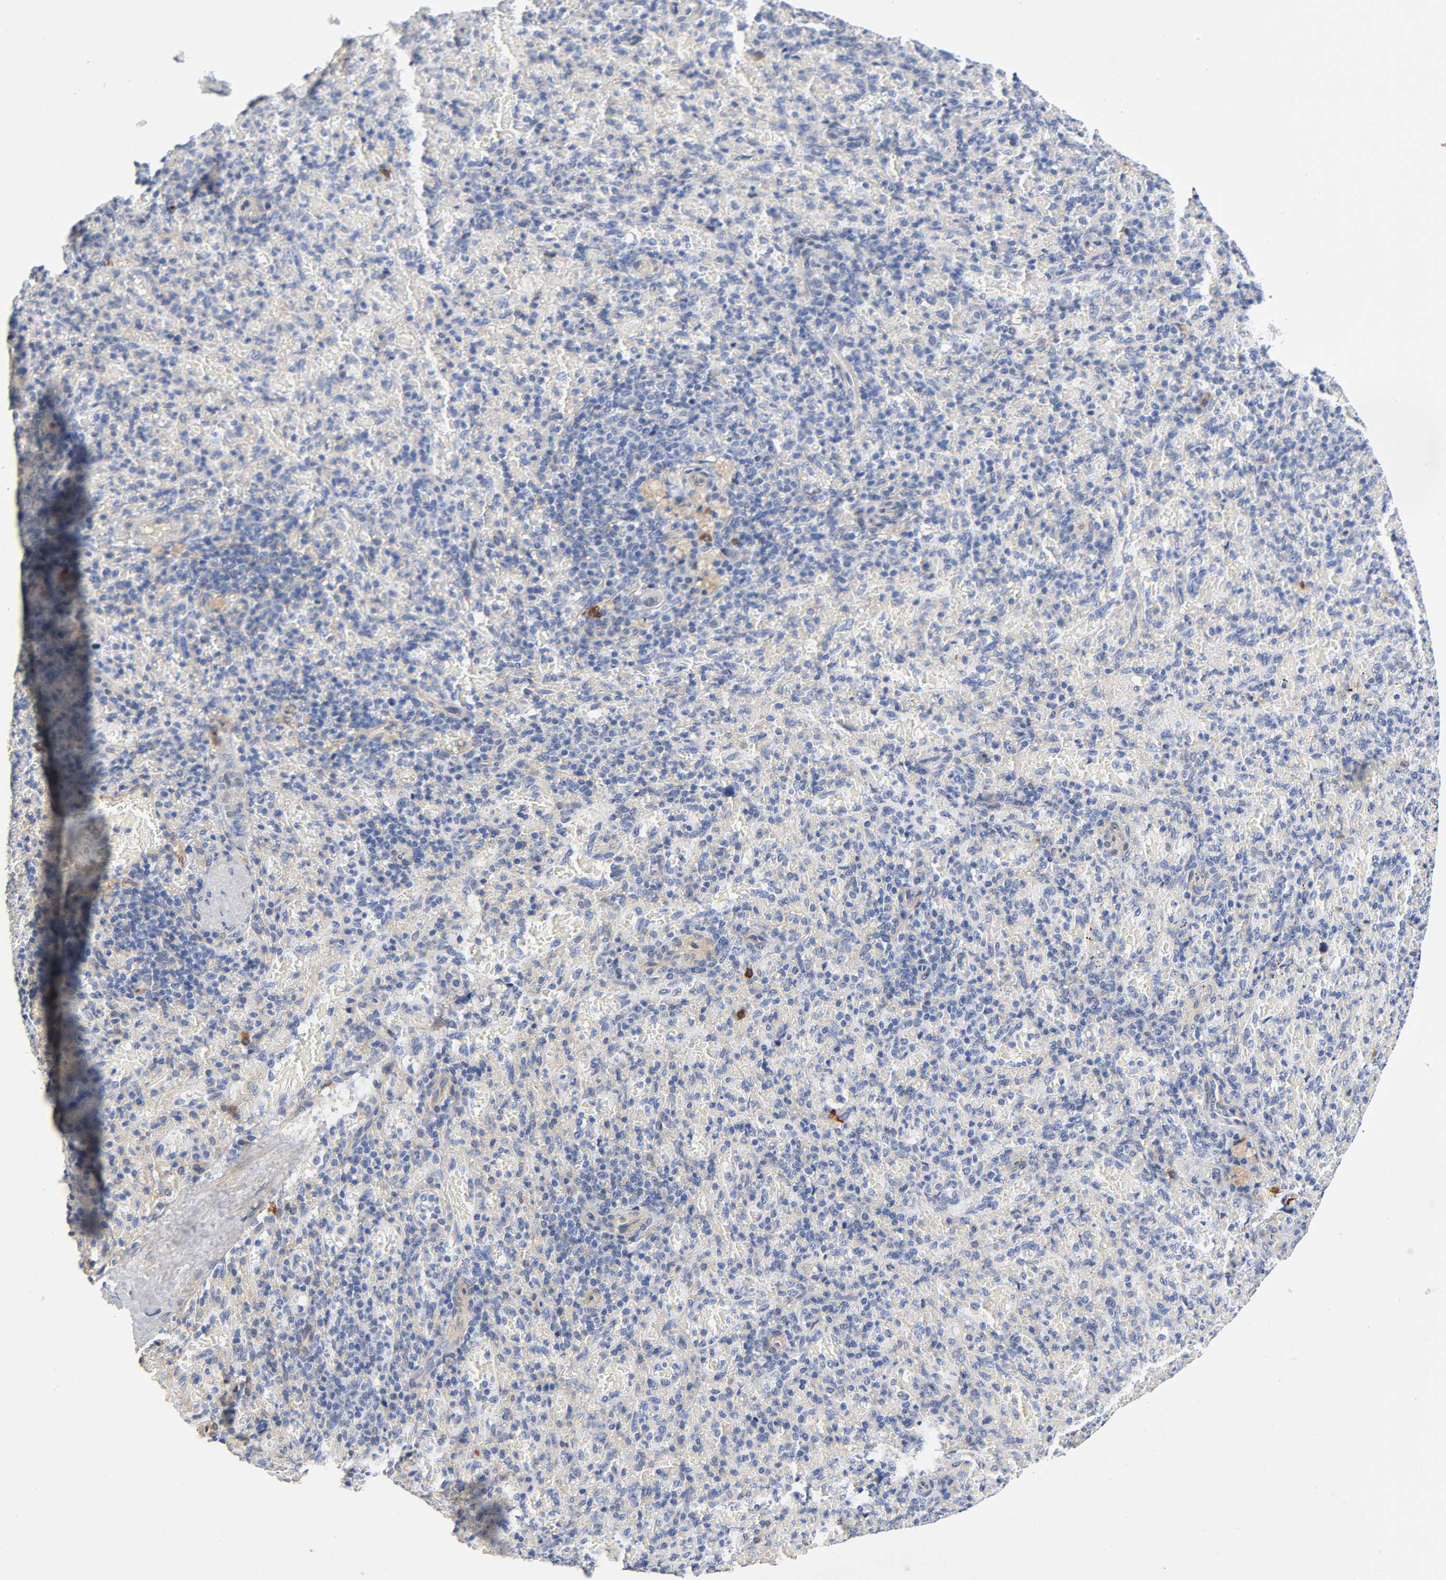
{"staining": {"intensity": "moderate", "quantity": "<25%", "location": "cytoplasmic/membranous"}, "tissue": "spleen", "cell_type": "Cells in red pulp", "image_type": "normal", "snomed": [{"axis": "morphology", "description": "Normal tissue, NOS"}, {"axis": "topography", "description": "Spleen"}], "caption": "High-magnification brightfield microscopy of normal spleen stained with DAB (brown) and counterstained with hematoxylin (blue). cells in red pulp exhibit moderate cytoplasmic/membranous expression is identified in approximately<25% of cells.", "gene": "TNC", "patient": {"sex": "female", "age": 43}}